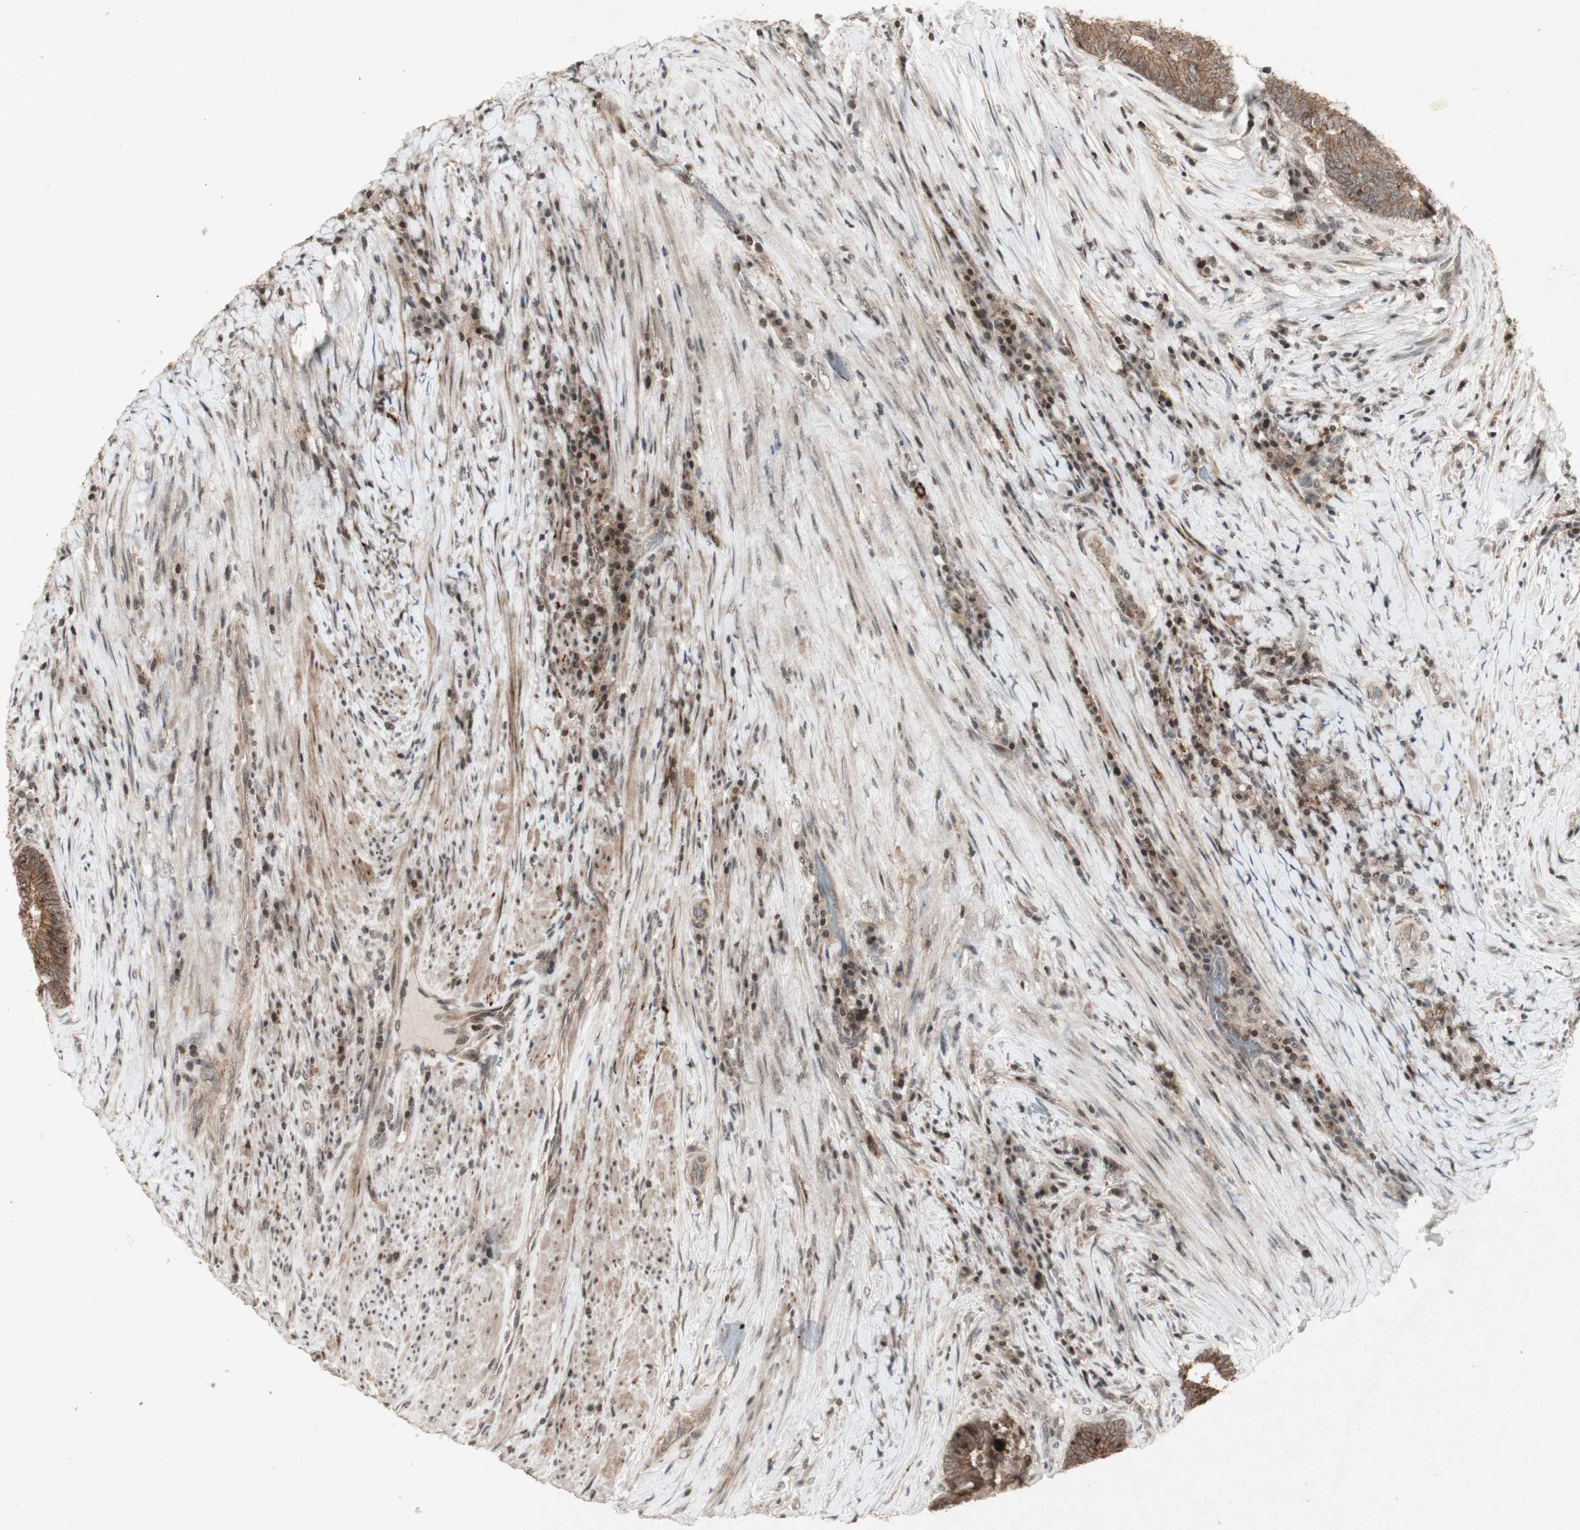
{"staining": {"intensity": "moderate", "quantity": ">75%", "location": "cytoplasmic/membranous"}, "tissue": "colorectal cancer", "cell_type": "Tumor cells", "image_type": "cancer", "snomed": [{"axis": "morphology", "description": "Adenocarcinoma, NOS"}, {"axis": "topography", "description": "Rectum"}], "caption": "Brown immunohistochemical staining in human adenocarcinoma (colorectal) shows moderate cytoplasmic/membranous positivity in approximately >75% of tumor cells. (IHC, brightfield microscopy, high magnification).", "gene": "PLXNA1", "patient": {"sex": "male", "age": 72}}